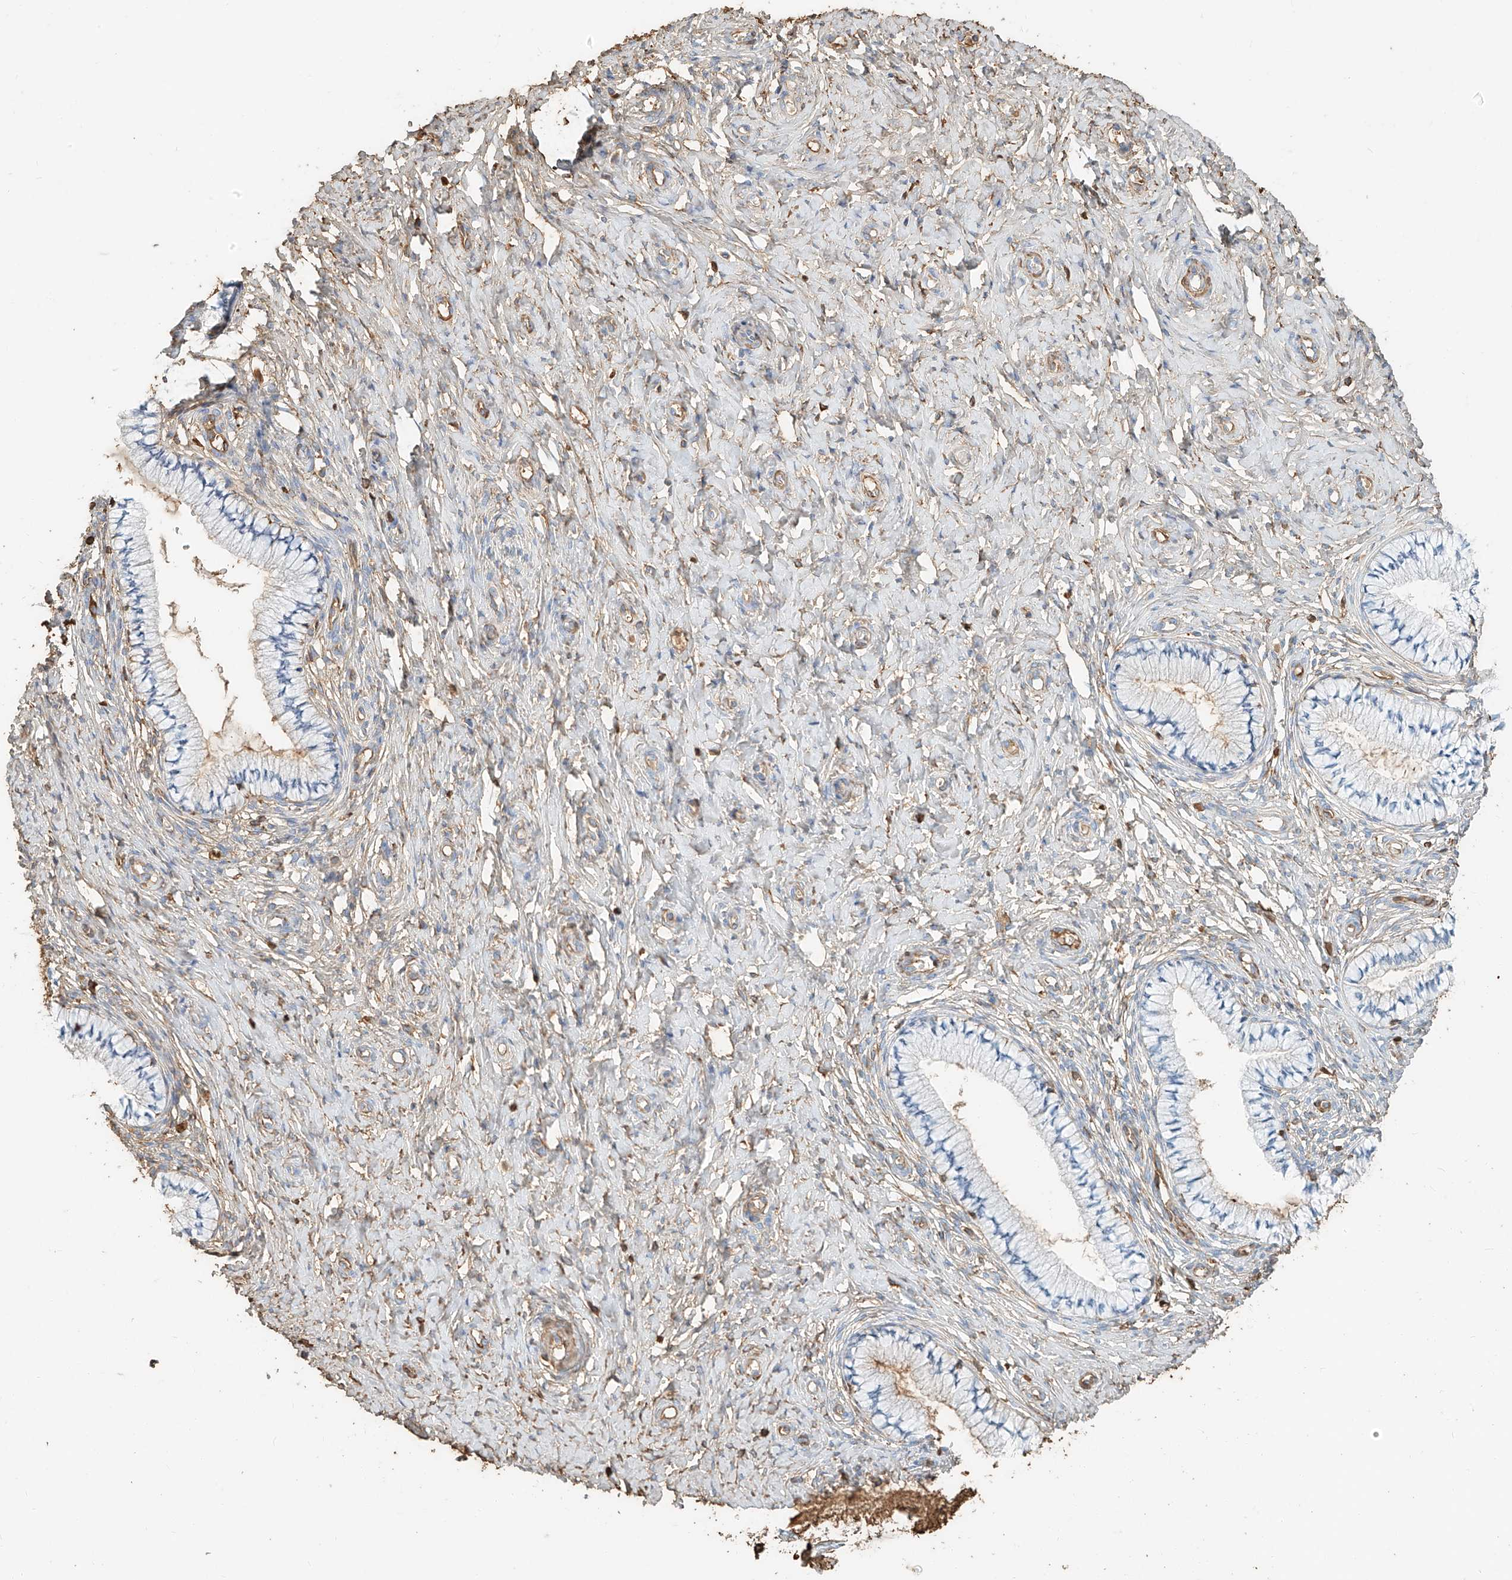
{"staining": {"intensity": "negative", "quantity": "none", "location": "none"}, "tissue": "cervix", "cell_type": "Glandular cells", "image_type": "normal", "snomed": [{"axis": "morphology", "description": "Normal tissue, NOS"}, {"axis": "topography", "description": "Cervix"}], "caption": "The IHC photomicrograph has no significant staining in glandular cells of cervix.", "gene": "ZFP30", "patient": {"sex": "female", "age": 36}}